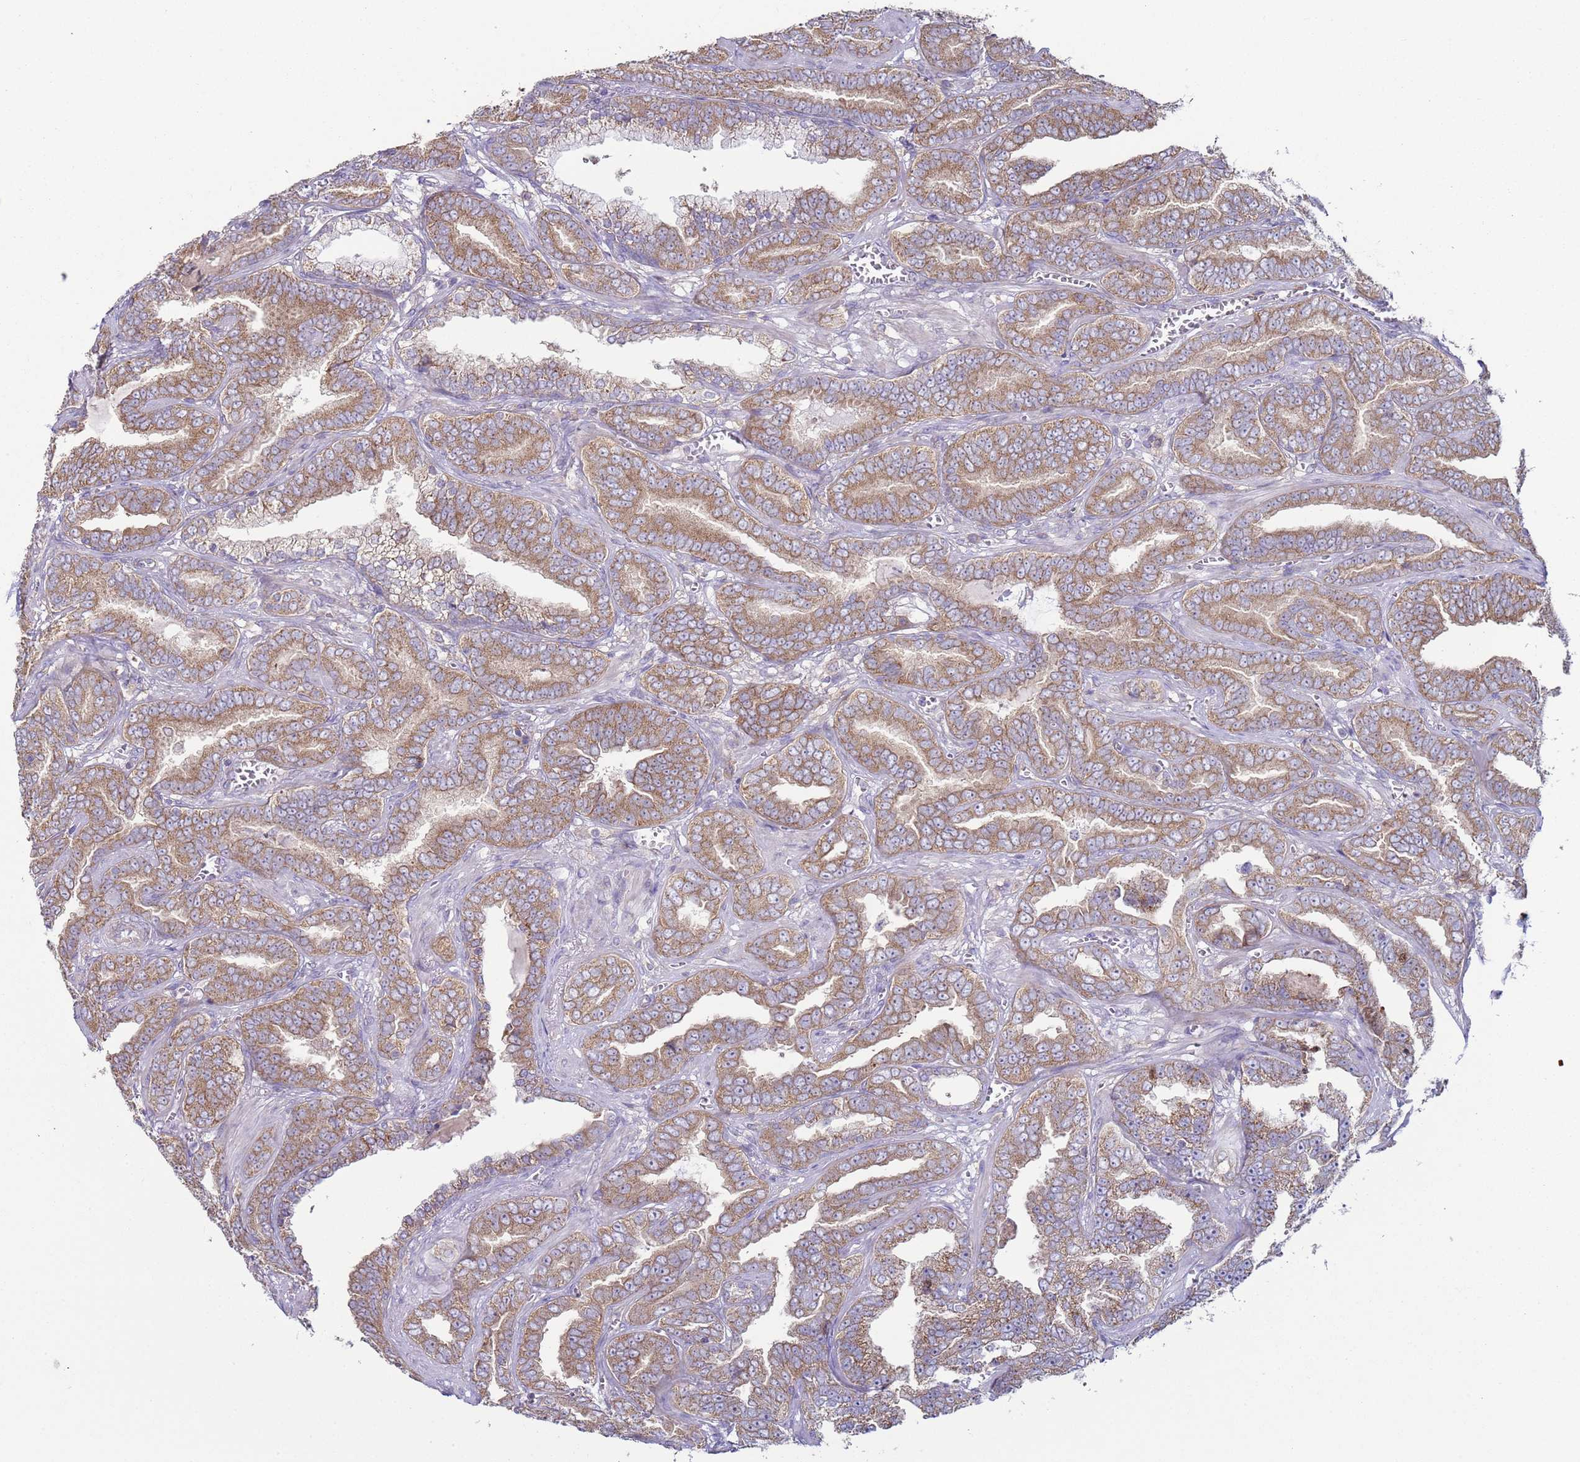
{"staining": {"intensity": "moderate", "quantity": ">75%", "location": "cytoplasmic/membranous"}, "tissue": "prostate cancer", "cell_type": "Tumor cells", "image_type": "cancer", "snomed": [{"axis": "morphology", "description": "Adenocarcinoma, High grade"}, {"axis": "topography", "description": "Prostate"}], "caption": "About >75% of tumor cells in human high-grade adenocarcinoma (prostate) show moderate cytoplasmic/membranous protein expression as visualized by brown immunohistochemical staining.", "gene": "DIP2B", "patient": {"sex": "male", "age": 67}}